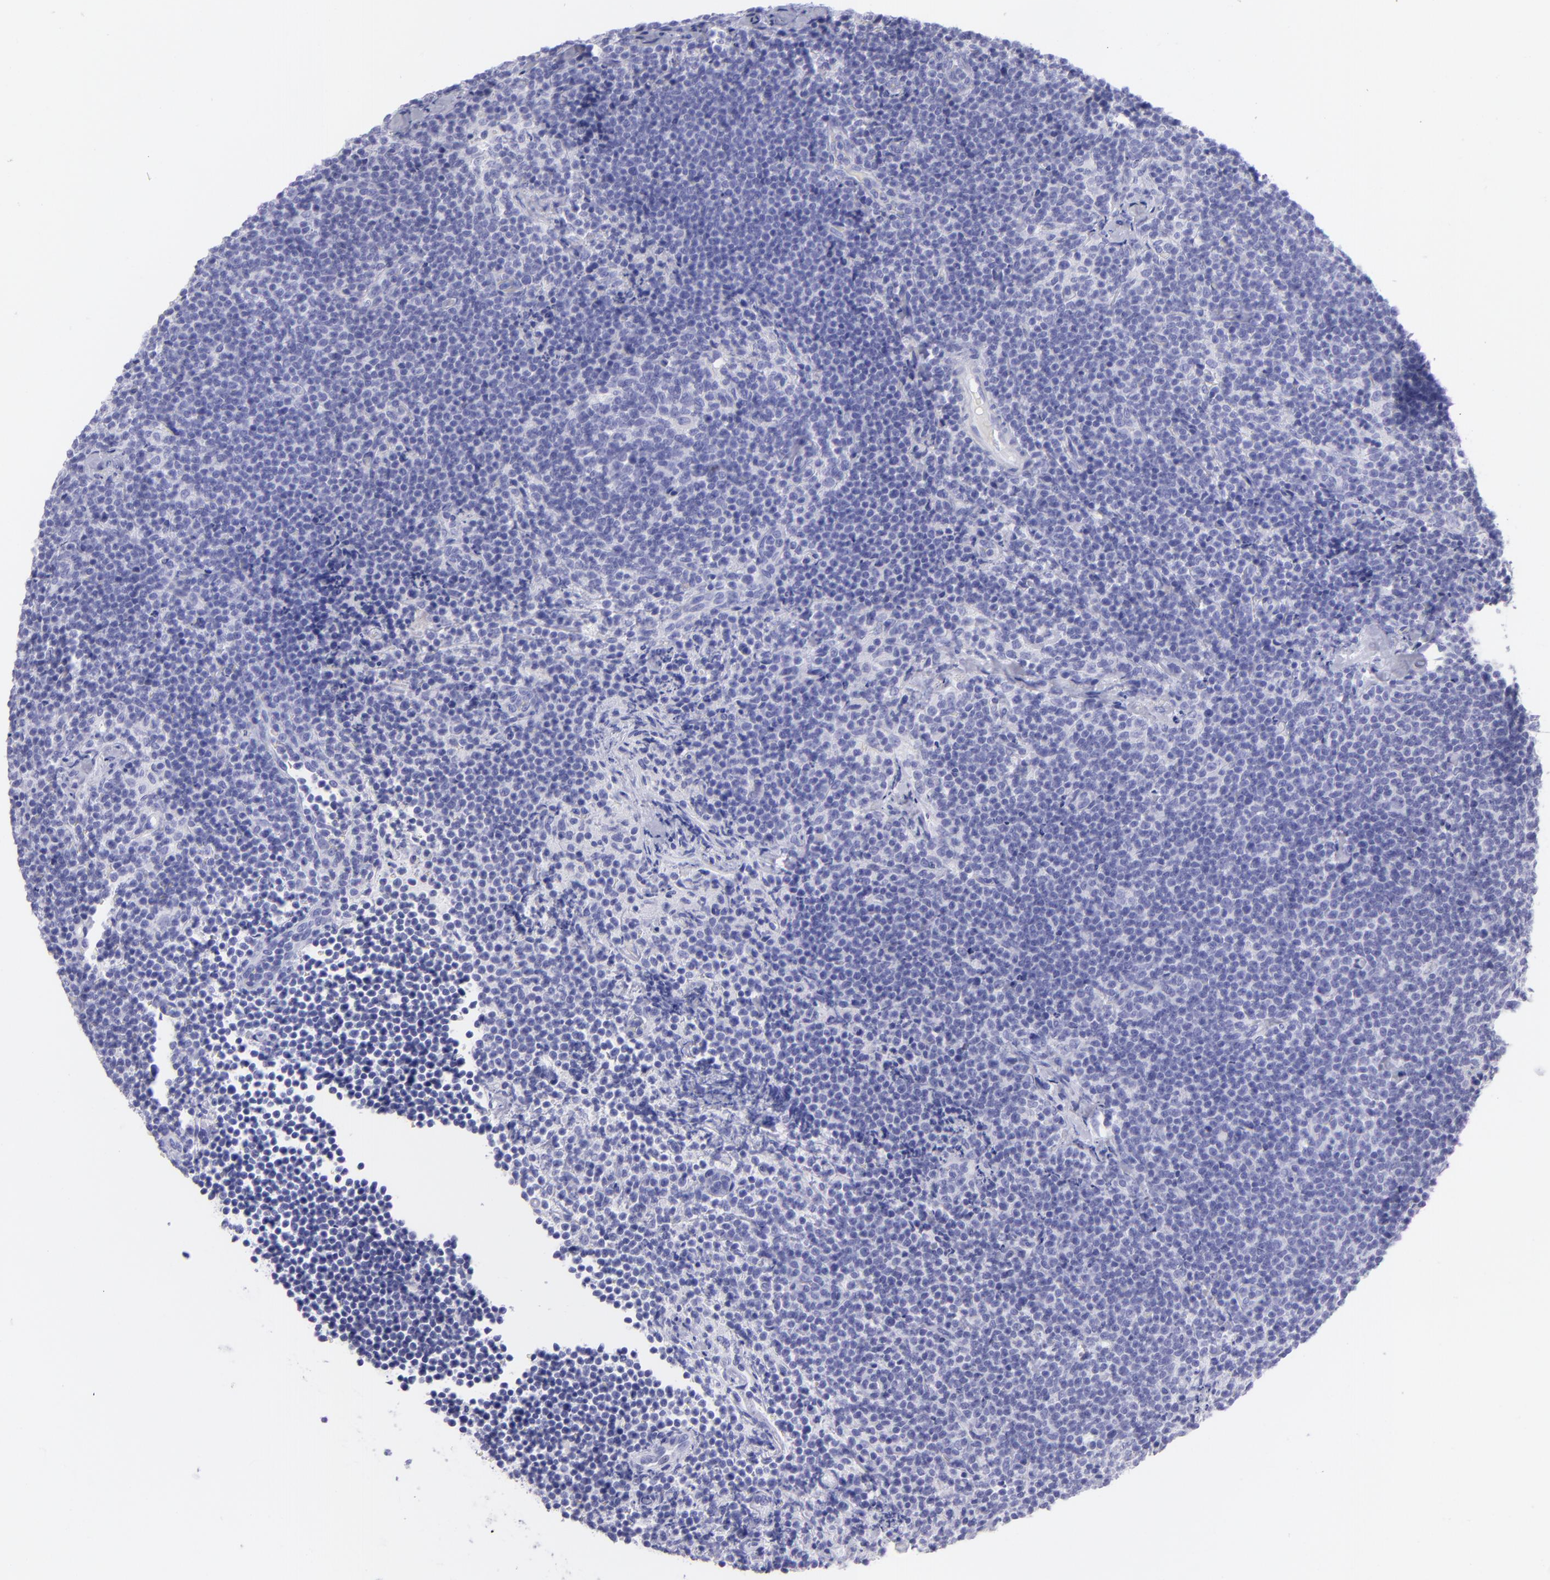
{"staining": {"intensity": "negative", "quantity": "none", "location": "none"}, "tissue": "lymphoma", "cell_type": "Tumor cells", "image_type": "cancer", "snomed": [{"axis": "morphology", "description": "Malignant lymphoma, non-Hodgkin's type, High grade"}, {"axis": "topography", "description": "Lymph node"}], "caption": "IHC histopathology image of neoplastic tissue: malignant lymphoma, non-Hodgkin's type (high-grade) stained with DAB displays no significant protein staining in tumor cells.", "gene": "SLC1A2", "patient": {"sex": "female", "age": 58}}